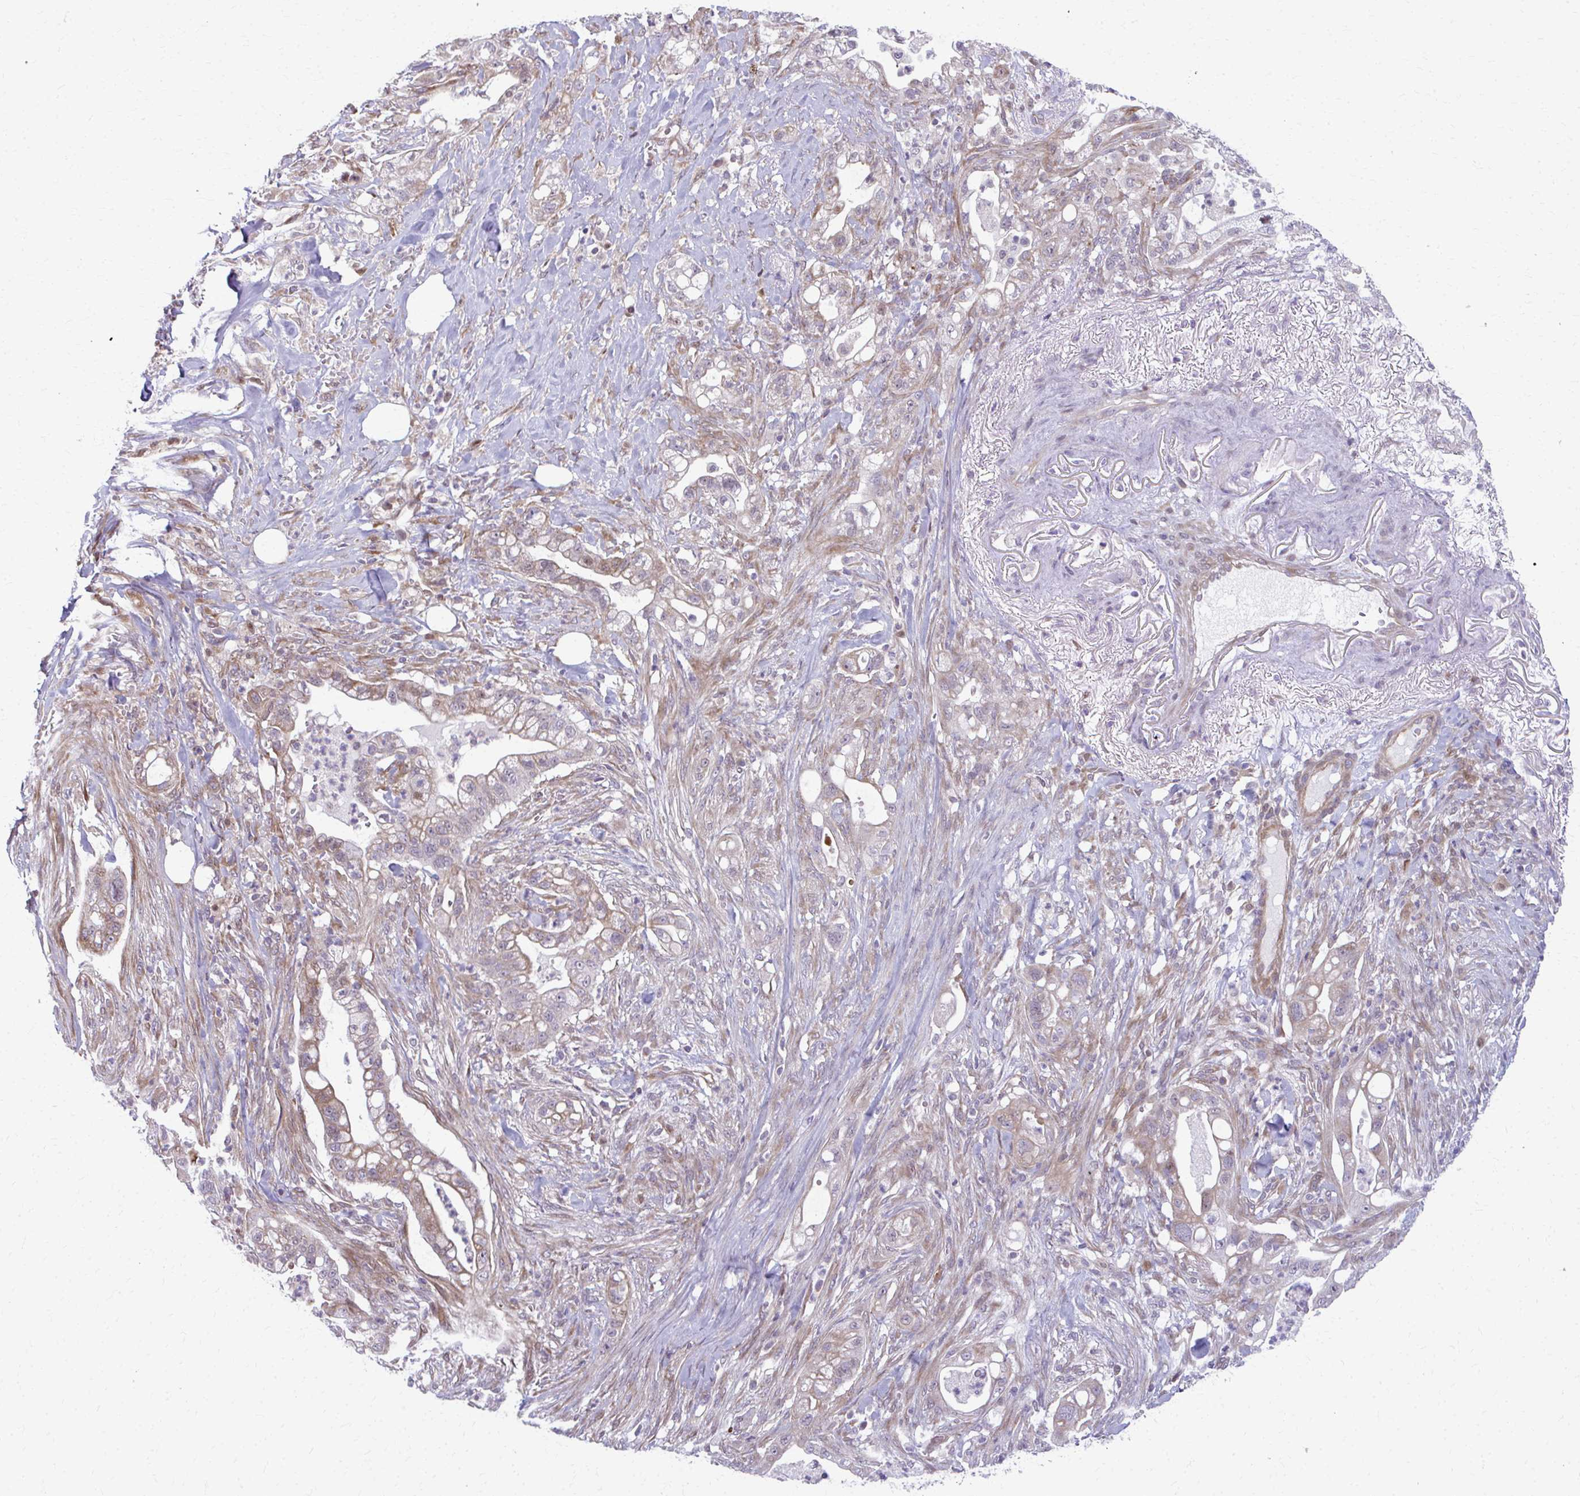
{"staining": {"intensity": "moderate", "quantity": "25%-75%", "location": "cytoplasmic/membranous,nuclear"}, "tissue": "pancreatic cancer", "cell_type": "Tumor cells", "image_type": "cancer", "snomed": [{"axis": "morphology", "description": "Adenocarcinoma, NOS"}, {"axis": "topography", "description": "Pancreas"}], "caption": "About 25%-75% of tumor cells in human pancreatic cancer (adenocarcinoma) exhibit moderate cytoplasmic/membranous and nuclear protein positivity as visualized by brown immunohistochemical staining.", "gene": "MAF1", "patient": {"sex": "male", "age": 44}}